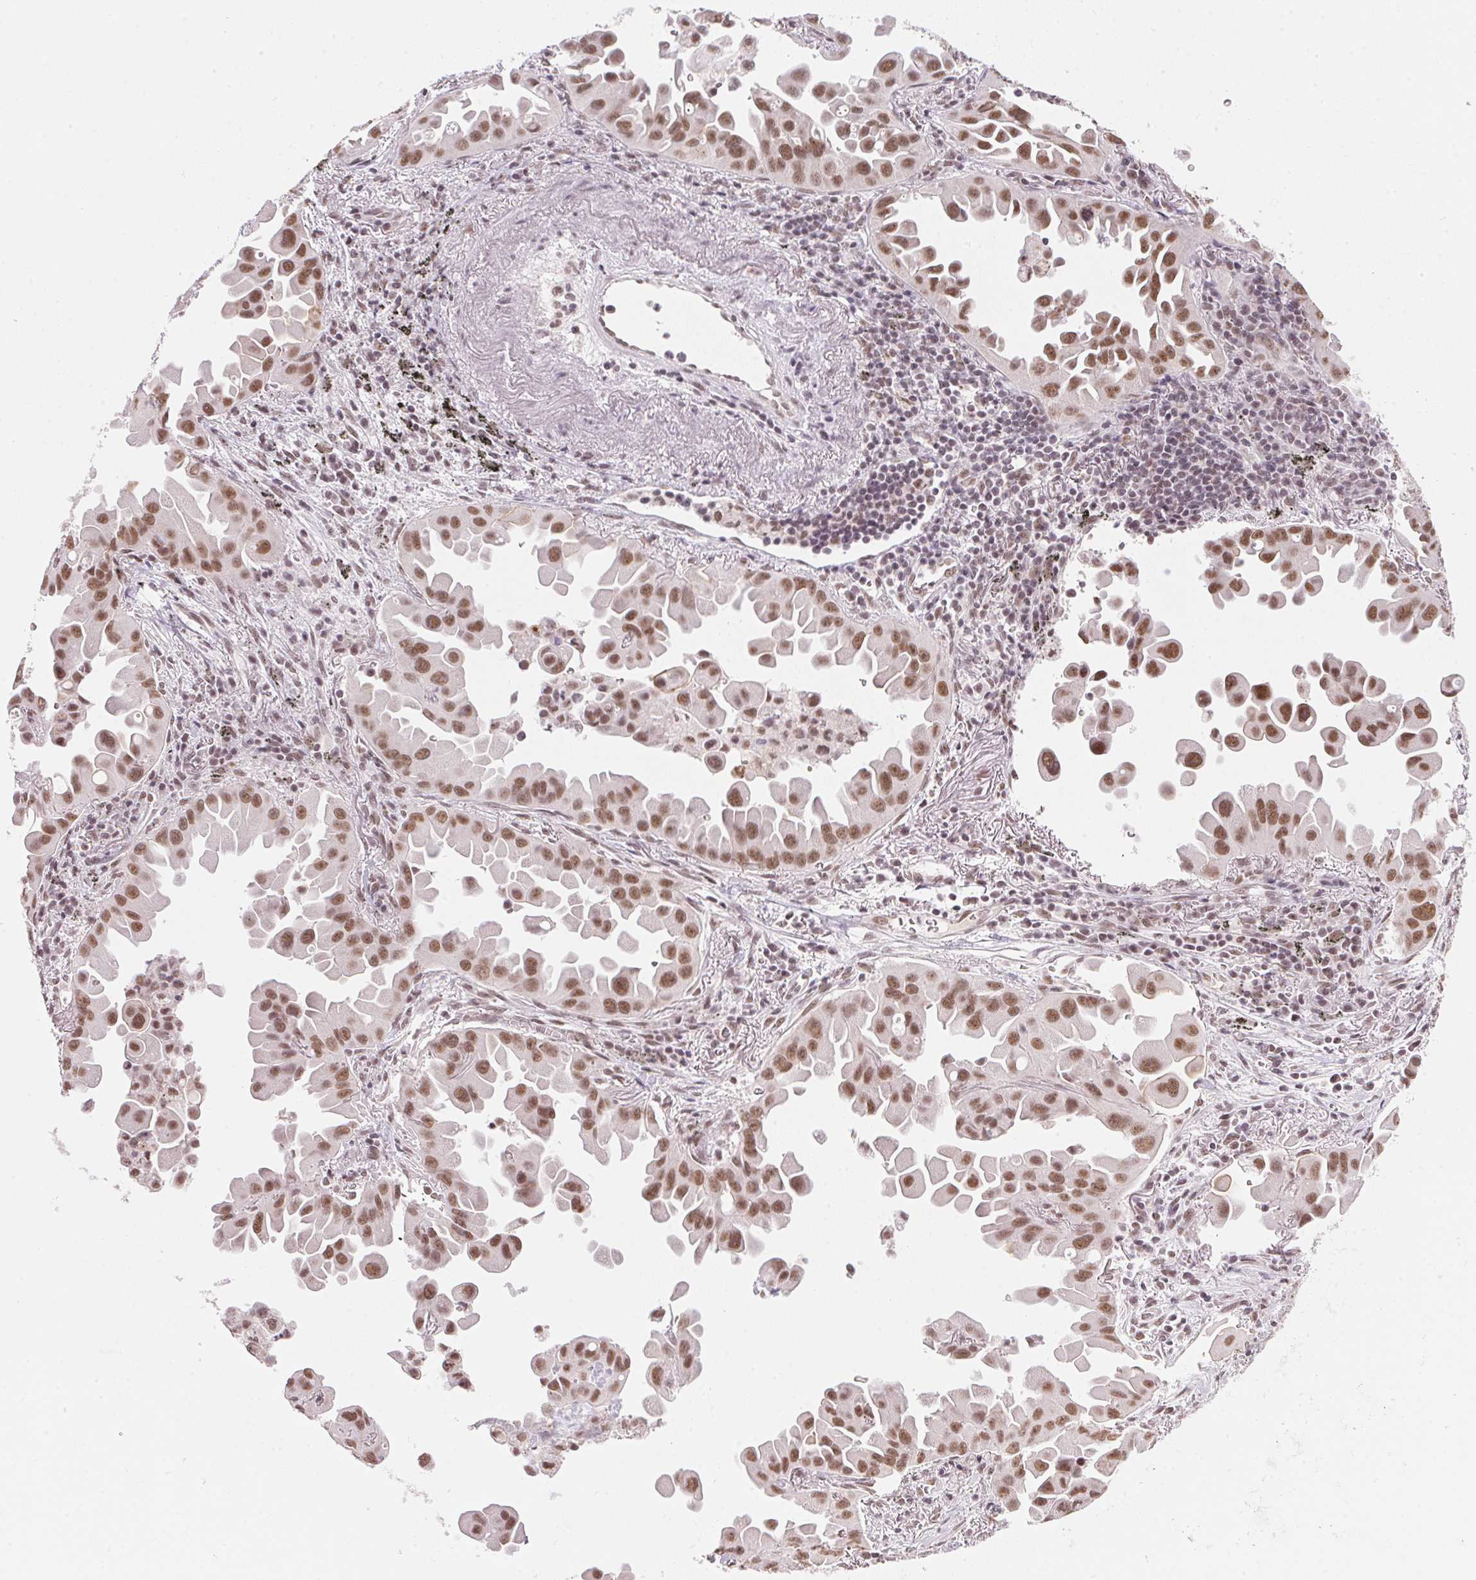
{"staining": {"intensity": "moderate", "quantity": ">75%", "location": "nuclear"}, "tissue": "lung cancer", "cell_type": "Tumor cells", "image_type": "cancer", "snomed": [{"axis": "morphology", "description": "Adenocarcinoma, NOS"}, {"axis": "topography", "description": "Lung"}], "caption": "Tumor cells show moderate nuclear staining in about >75% of cells in lung cancer (adenocarcinoma).", "gene": "SRSF7", "patient": {"sex": "male", "age": 68}}